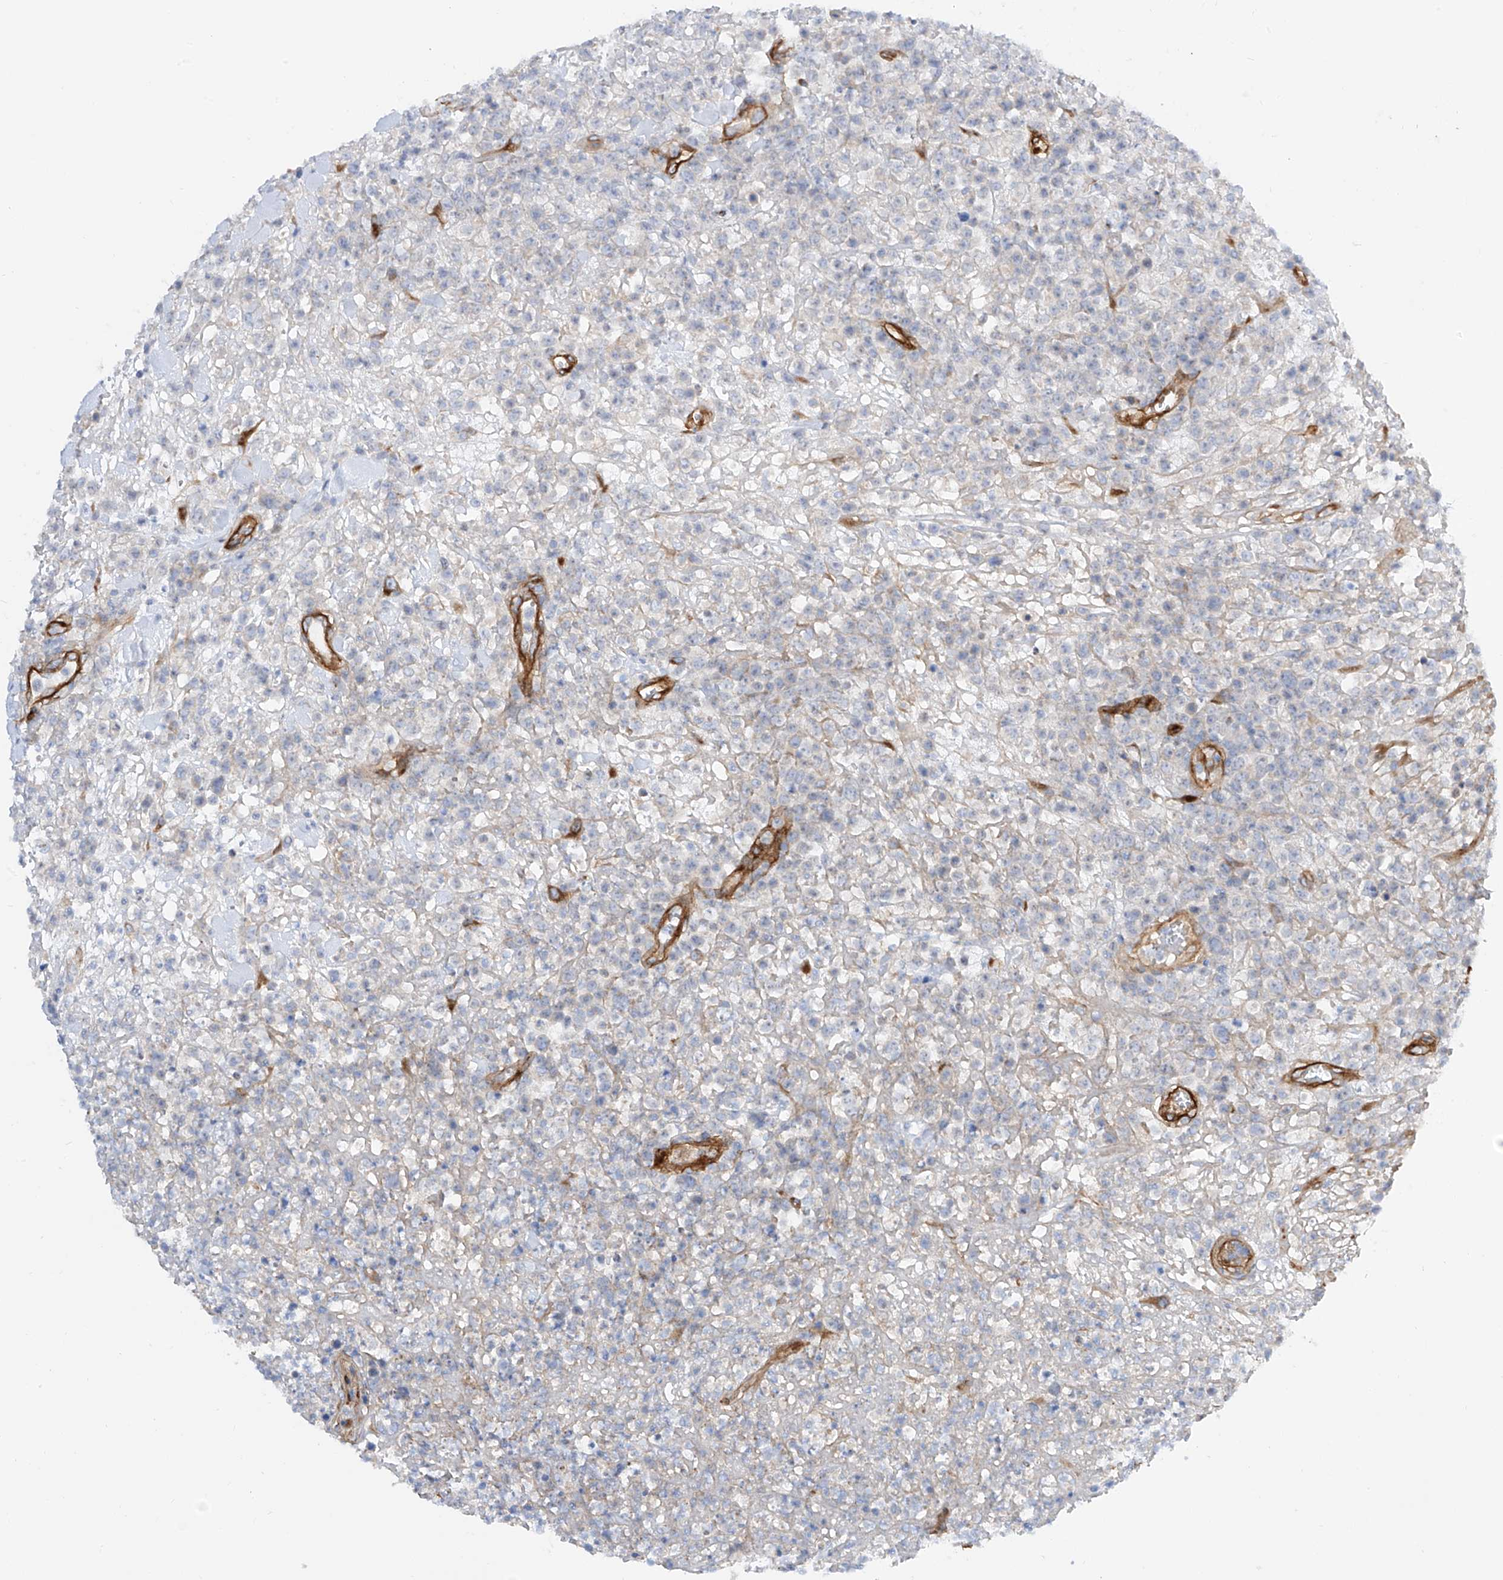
{"staining": {"intensity": "negative", "quantity": "none", "location": "none"}, "tissue": "lymphoma", "cell_type": "Tumor cells", "image_type": "cancer", "snomed": [{"axis": "morphology", "description": "Malignant lymphoma, non-Hodgkin's type, High grade"}, {"axis": "topography", "description": "Colon"}], "caption": "Lymphoma was stained to show a protein in brown. There is no significant expression in tumor cells. Brightfield microscopy of IHC stained with DAB (3,3'-diaminobenzidine) (brown) and hematoxylin (blue), captured at high magnification.", "gene": "LCA5", "patient": {"sex": "female", "age": 53}}